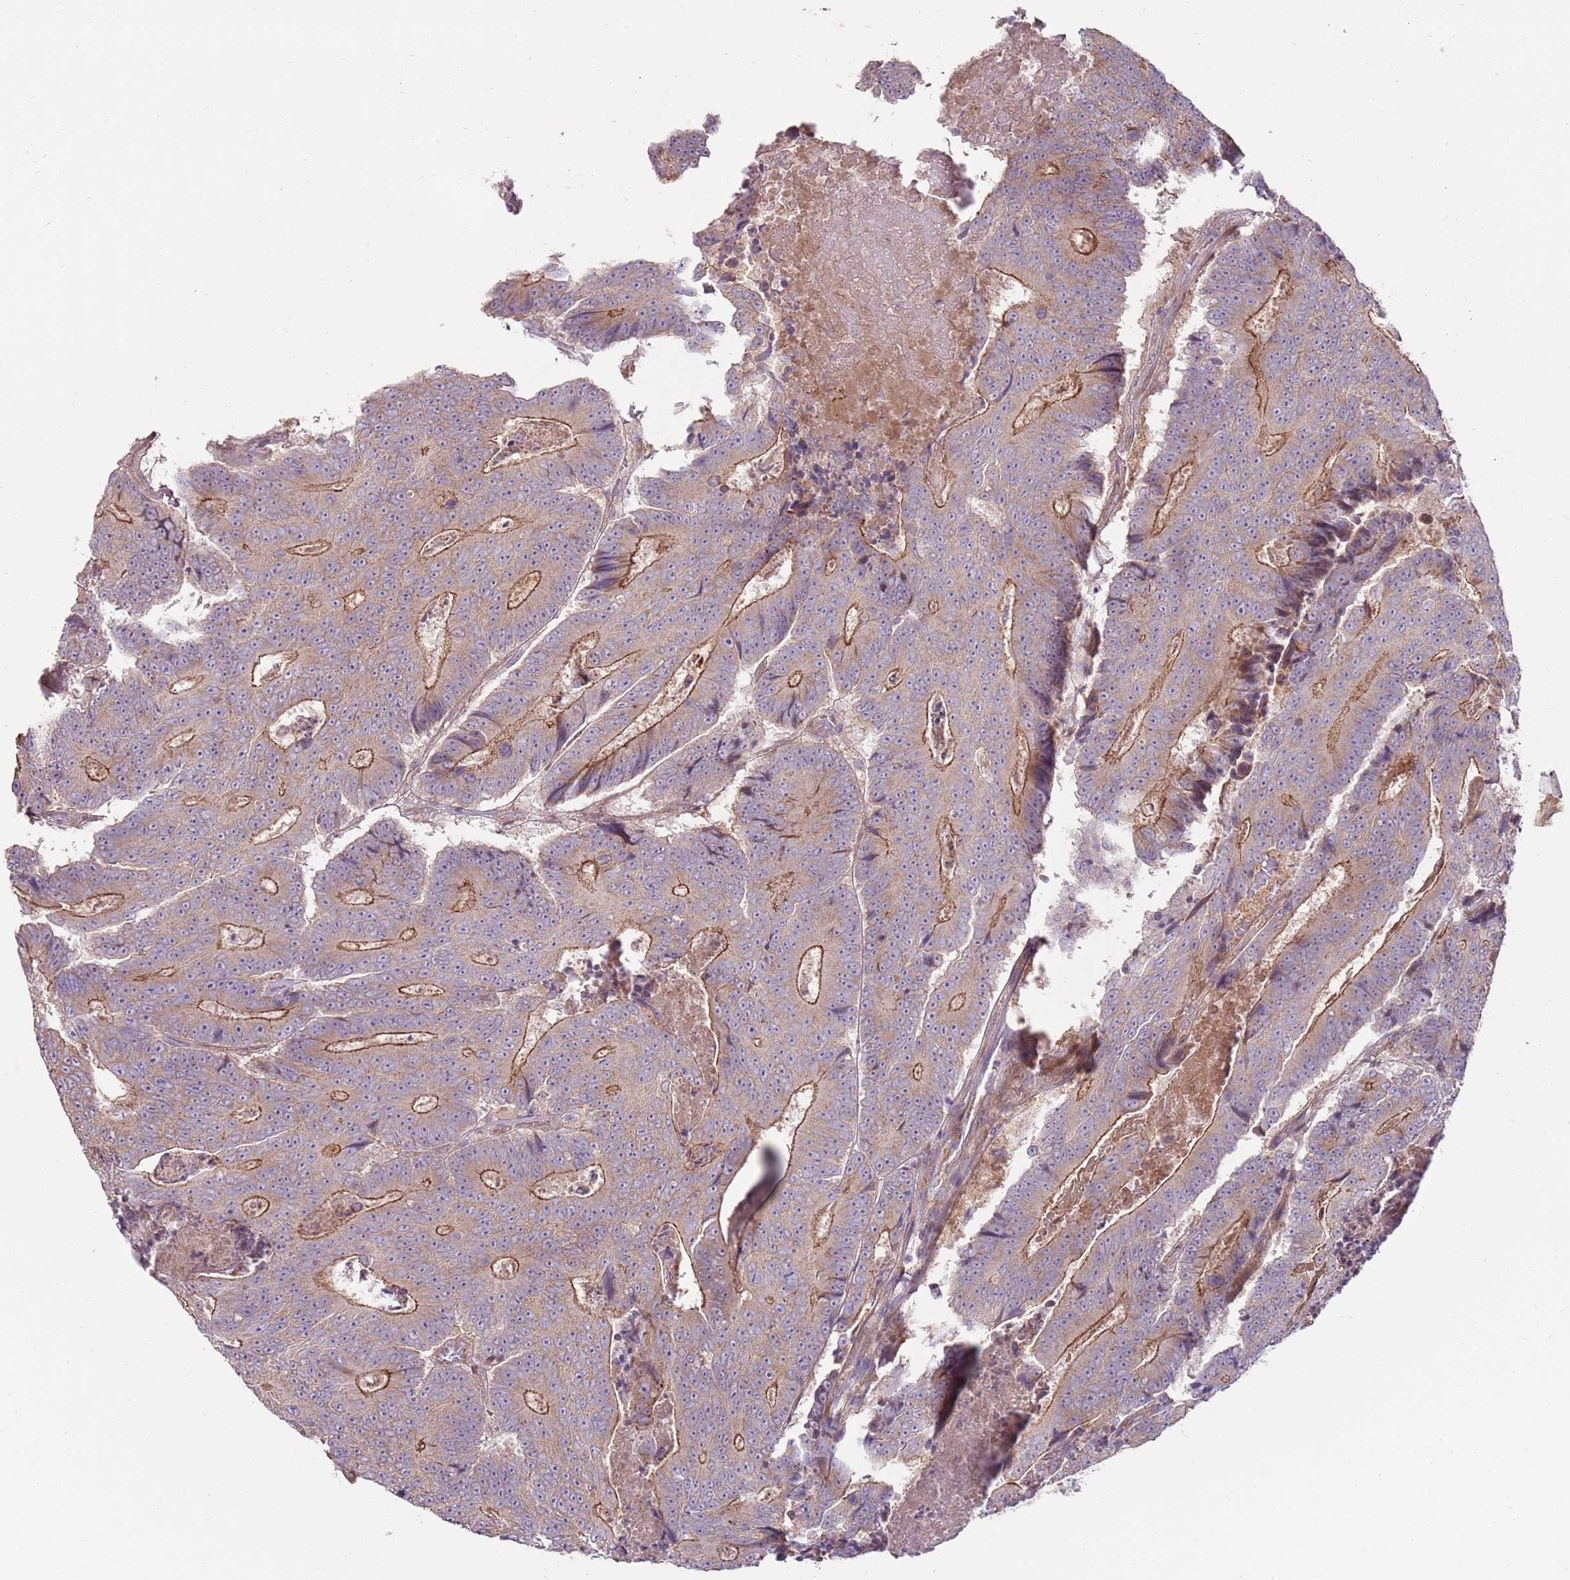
{"staining": {"intensity": "moderate", "quantity": "25%-75%", "location": "cytoplasmic/membranous"}, "tissue": "colorectal cancer", "cell_type": "Tumor cells", "image_type": "cancer", "snomed": [{"axis": "morphology", "description": "Adenocarcinoma, NOS"}, {"axis": "topography", "description": "Colon"}], "caption": "Colorectal cancer stained with DAB (3,3'-diaminobenzidine) immunohistochemistry (IHC) reveals medium levels of moderate cytoplasmic/membranous positivity in approximately 25%-75% of tumor cells.", "gene": "SPATA31D1", "patient": {"sex": "male", "age": 83}}